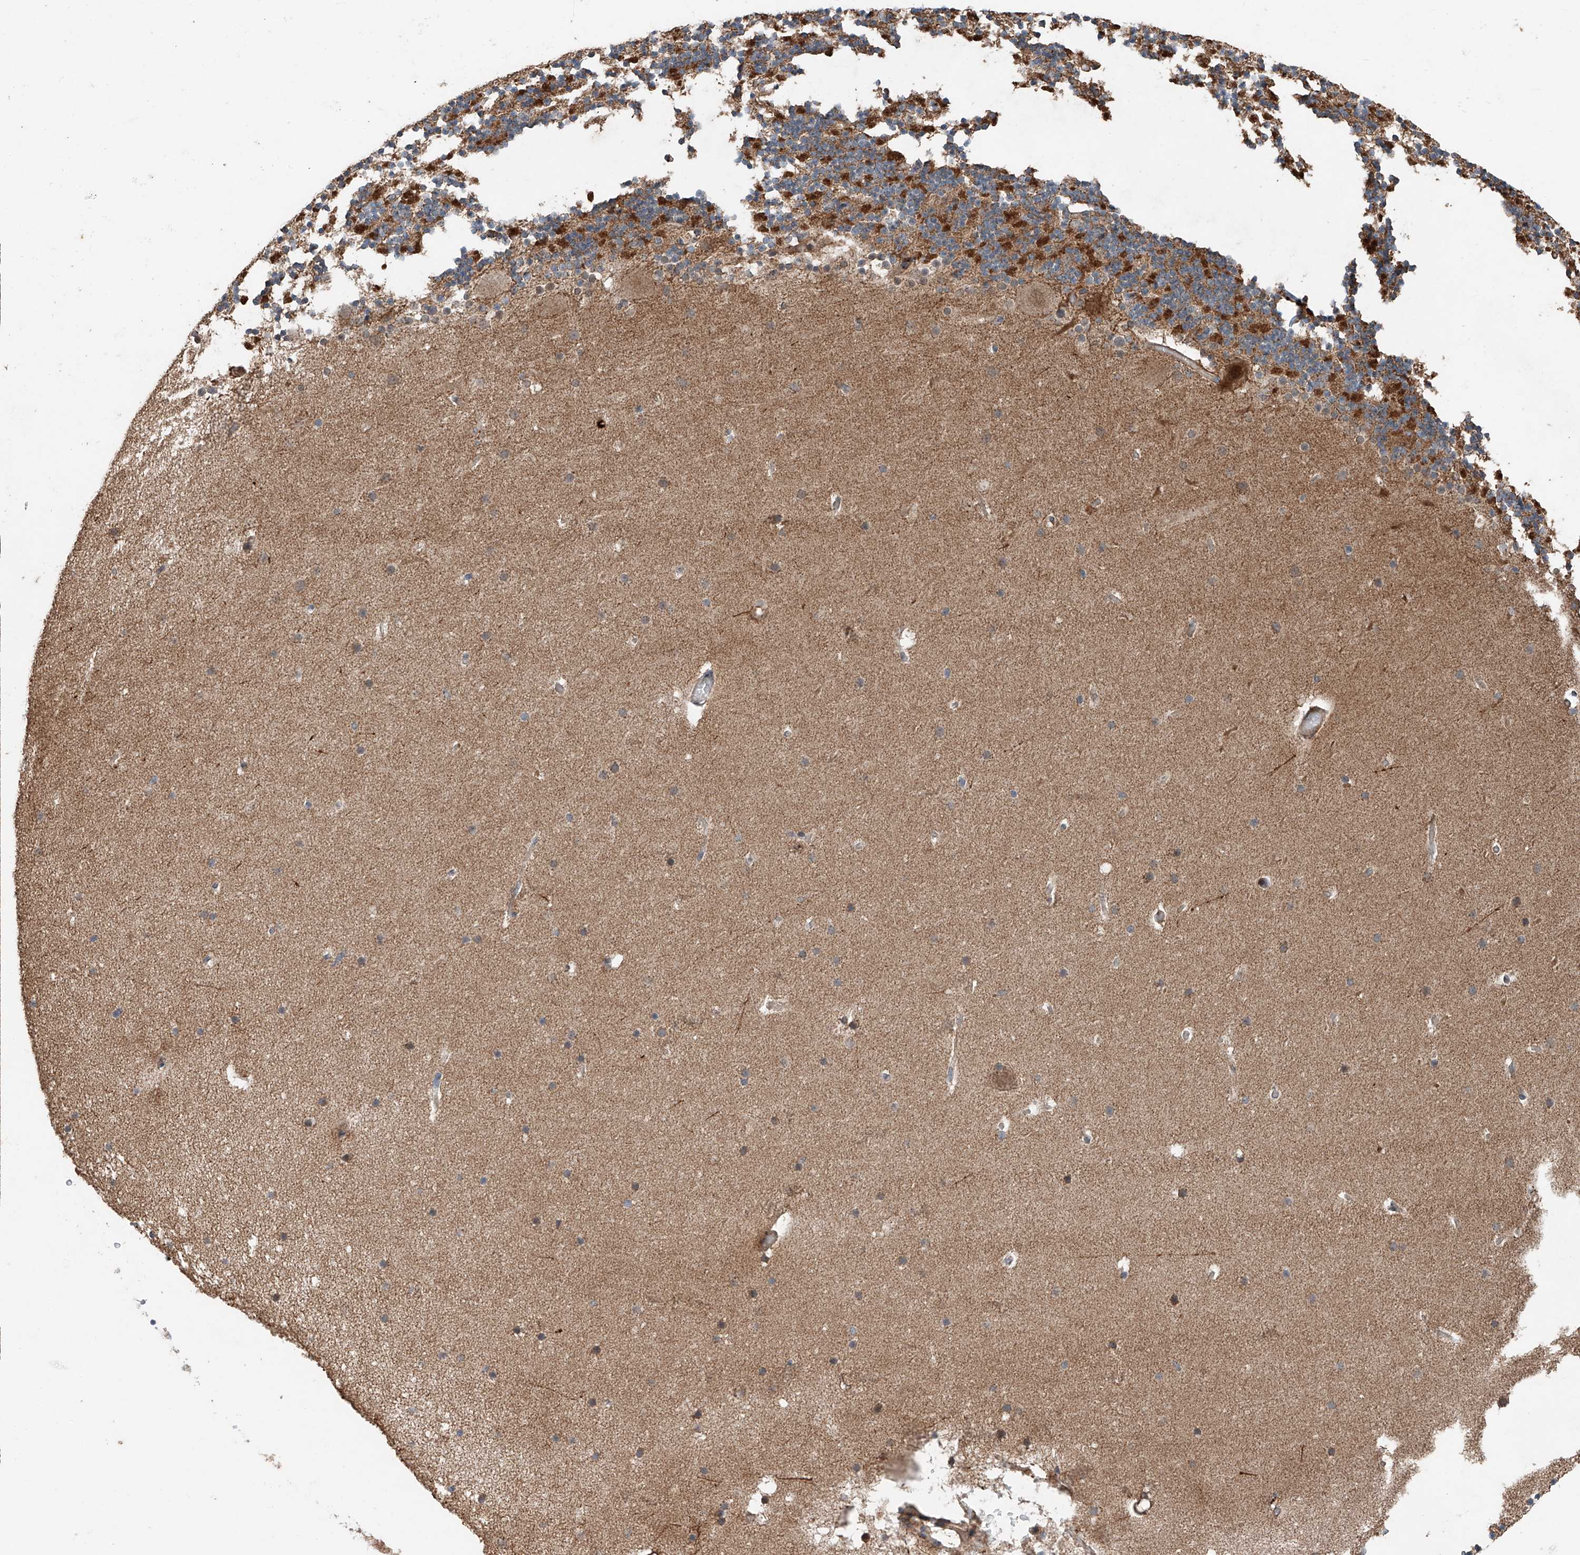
{"staining": {"intensity": "moderate", "quantity": "<25%", "location": "cytoplasmic/membranous"}, "tissue": "cerebellum", "cell_type": "Cells in granular layer", "image_type": "normal", "snomed": [{"axis": "morphology", "description": "Normal tissue, NOS"}, {"axis": "topography", "description": "Cerebellum"}], "caption": "Protein analysis of normal cerebellum reveals moderate cytoplasmic/membranous expression in about <25% of cells in granular layer. (Stains: DAB in brown, nuclei in blue, Microscopy: brightfield microscopy at high magnification).", "gene": "AP4B1", "patient": {"sex": "male", "age": 57}}